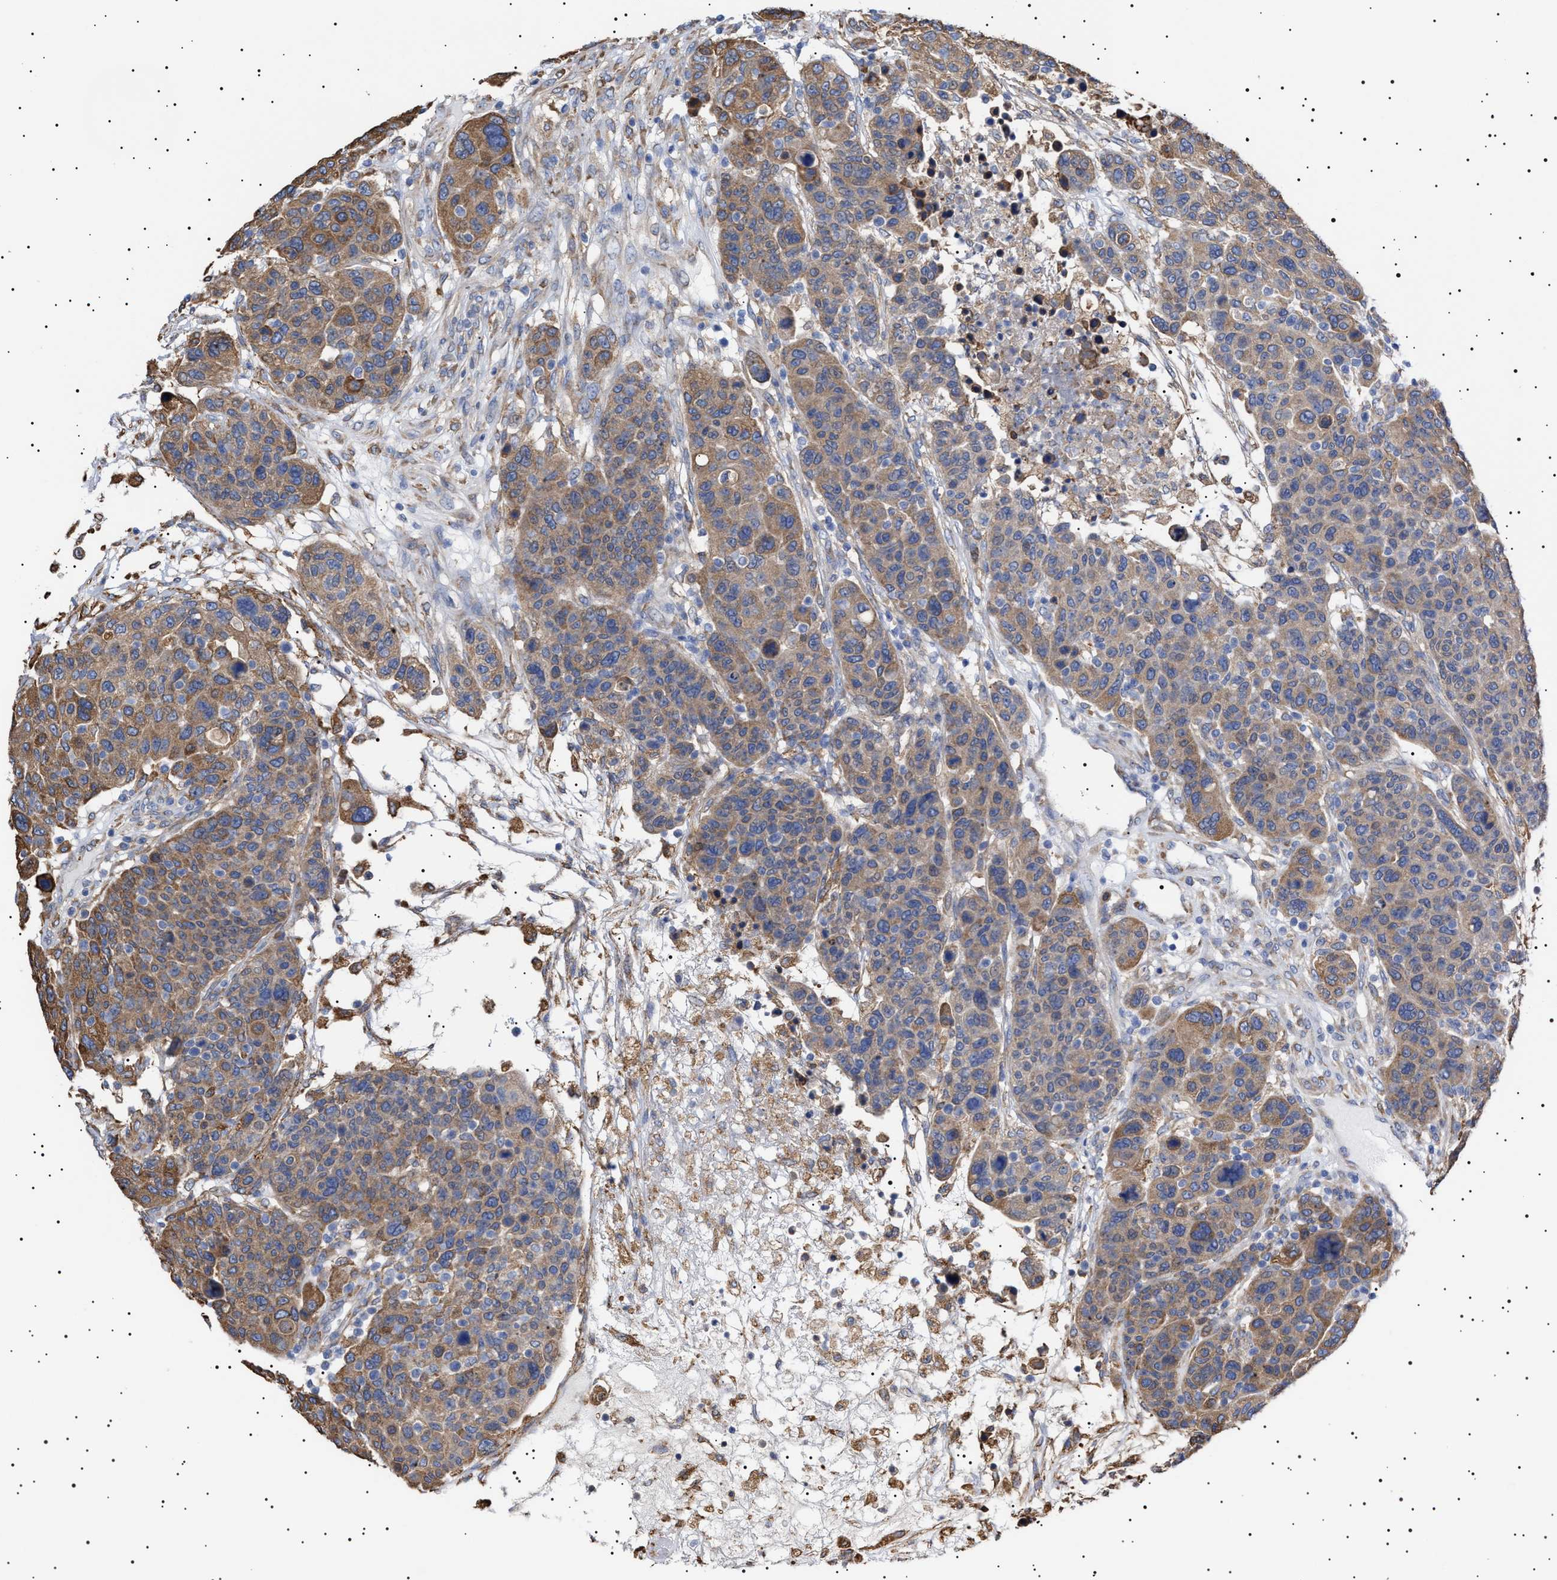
{"staining": {"intensity": "moderate", "quantity": ">75%", "location": "cytoplasmic/membranous"}, "tissue": "breast cancer", "cell_type": "Tumor cells", "image_type": "cancer", "snomed": [{"axis": "morphology", "description": "Duct carcinoma"}, {"axis": "topography", "description": "Breast"}], "caption": "An IHC micrograph of tumor tissue is shown. Protein staining in brown highlights moderate cytoplasmic/membranous positivity in breast cancer (intraductal carcinoma) within tumor cells.", "gene": "ERCC6L2", "patient": {"sex": "female", "age": 37}}